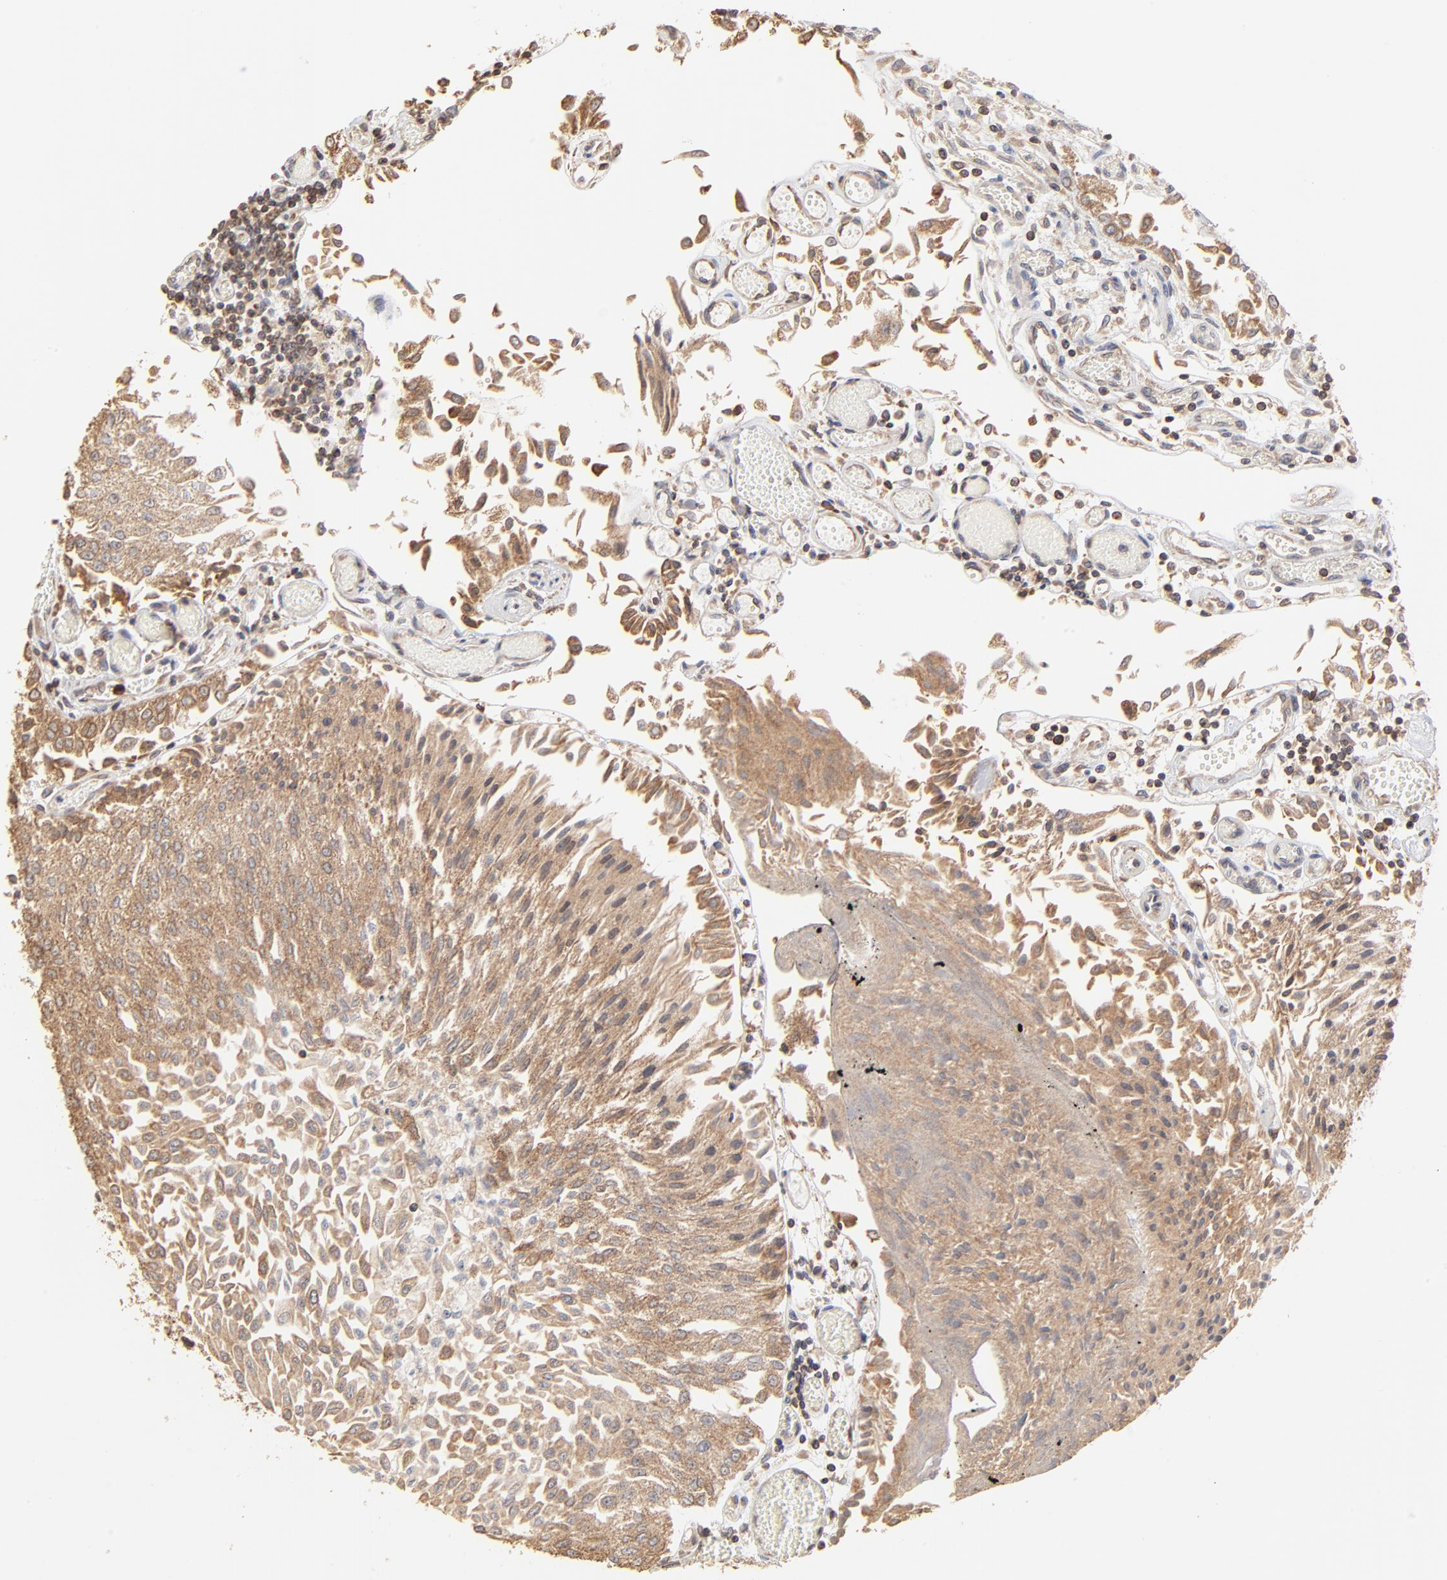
{"staining": {"intensity": "moderate", "quantity": ">75%", "location": "cytoplasmic/membranous"}, "tissue": "urothelial cancer", "cell_type": "Tumor cells", "image_type": "cancer", "snomed": [{"axis": "morphology", "description": "Urothelial carcinoma, Low grade"}, {"axis": "topography", "description": "Urinary bladder"}], "caption": "Approximately >75% of tumor cells in urothelial carcinoma (low-grade) reveal moderate cytoplasmic/membranous protein expression as visualized by brown immunohistochemical staining.", "gene": "RNF213", "patient": {"sex": "male", "age": 86}}